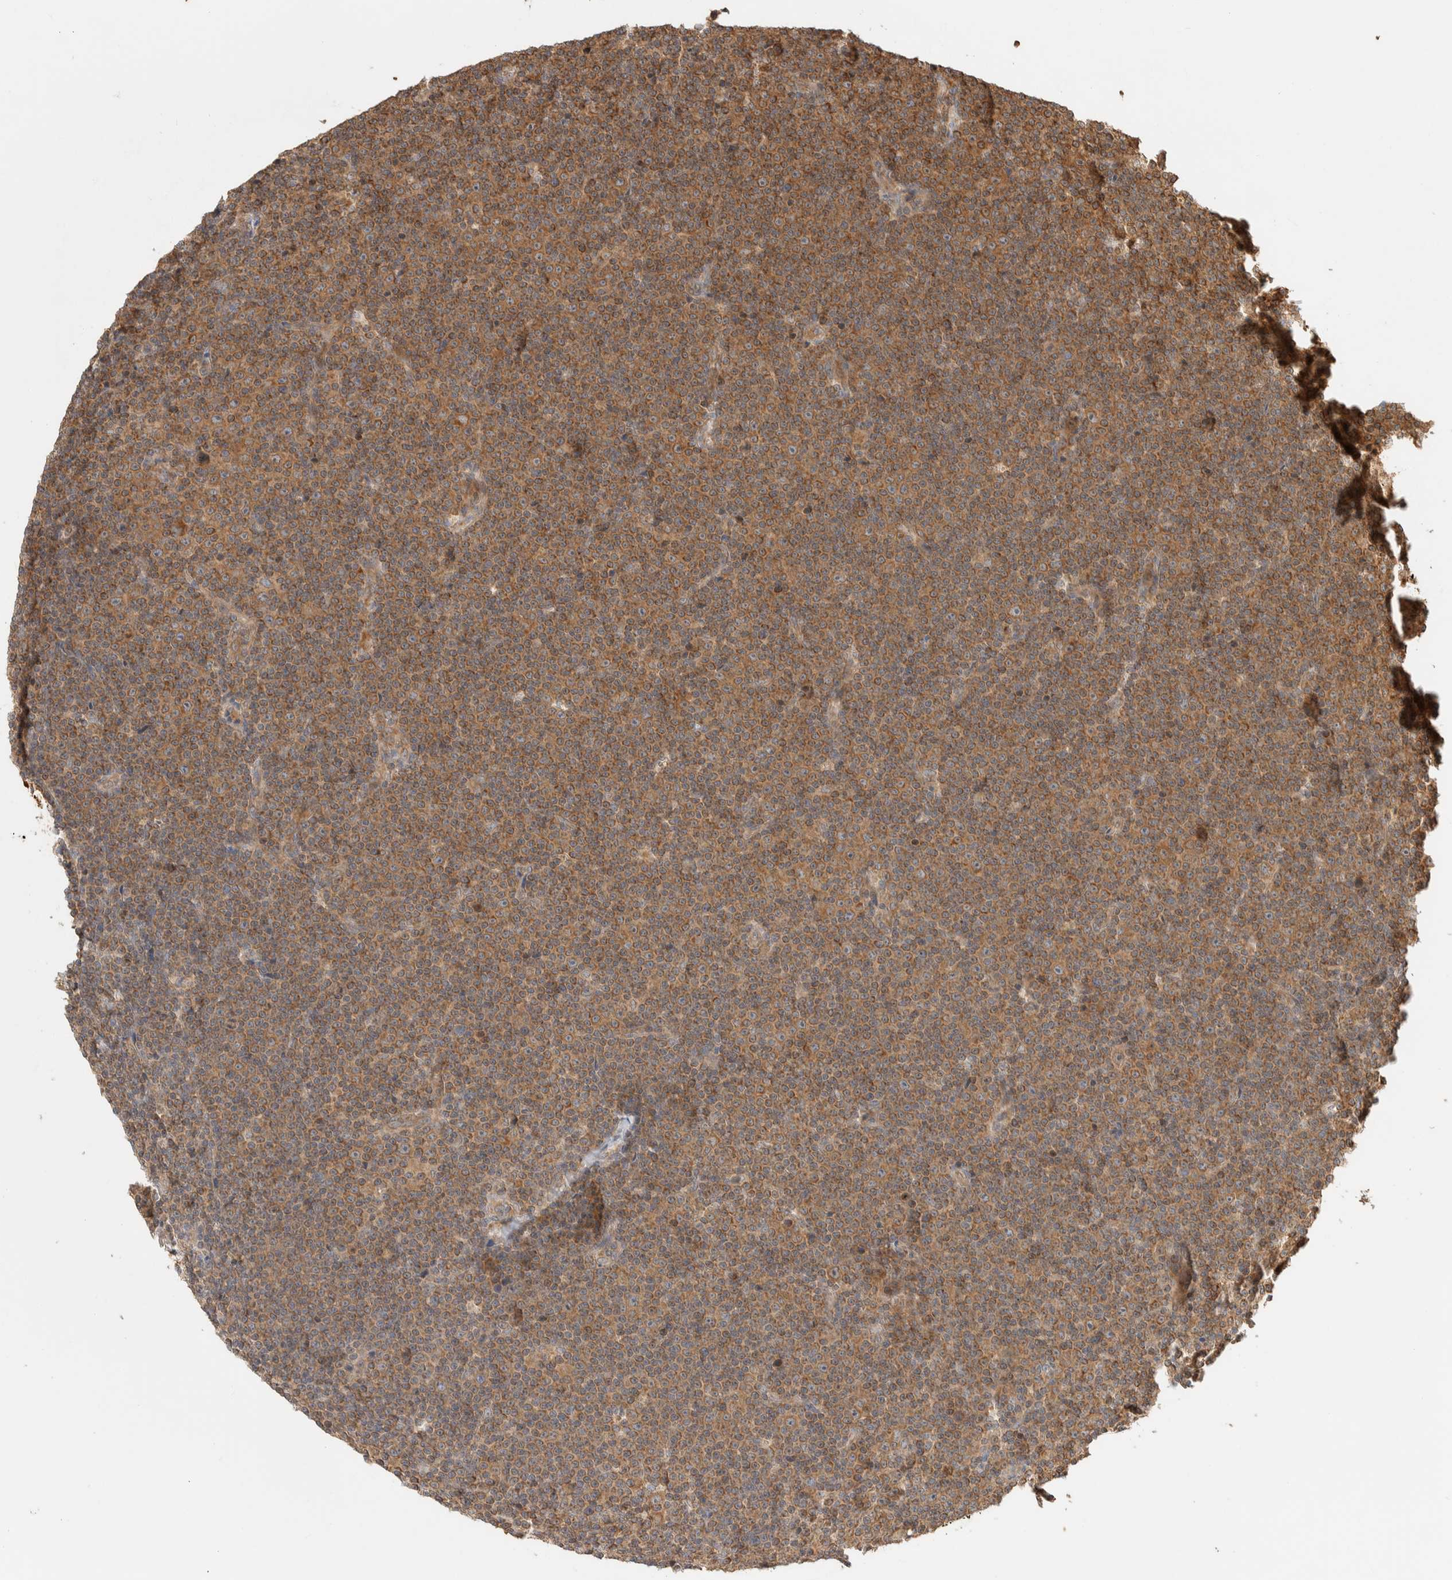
{"staining": {"intensity": "strong", "quantity": ">75%", "location": "cytoplasmic/membranous"}, "tissue": "lymphoma", "cell_type": "Tumor cells", "image_type": "cancer", "snomed": [{"axis": "morphology", "description": "Malignant lymphoma, non-Hodgkin's type, Low grade"}, {"axis": "topography", "description": "Lymph node"}], "caption": "Protein expression analysis of lymphoma demonstrates strong cytoplasmic/membranous positivity in approximately >75% of tumor cells.", "gene": "TTI2", "patient": {"sex": "female", "age": 67}}